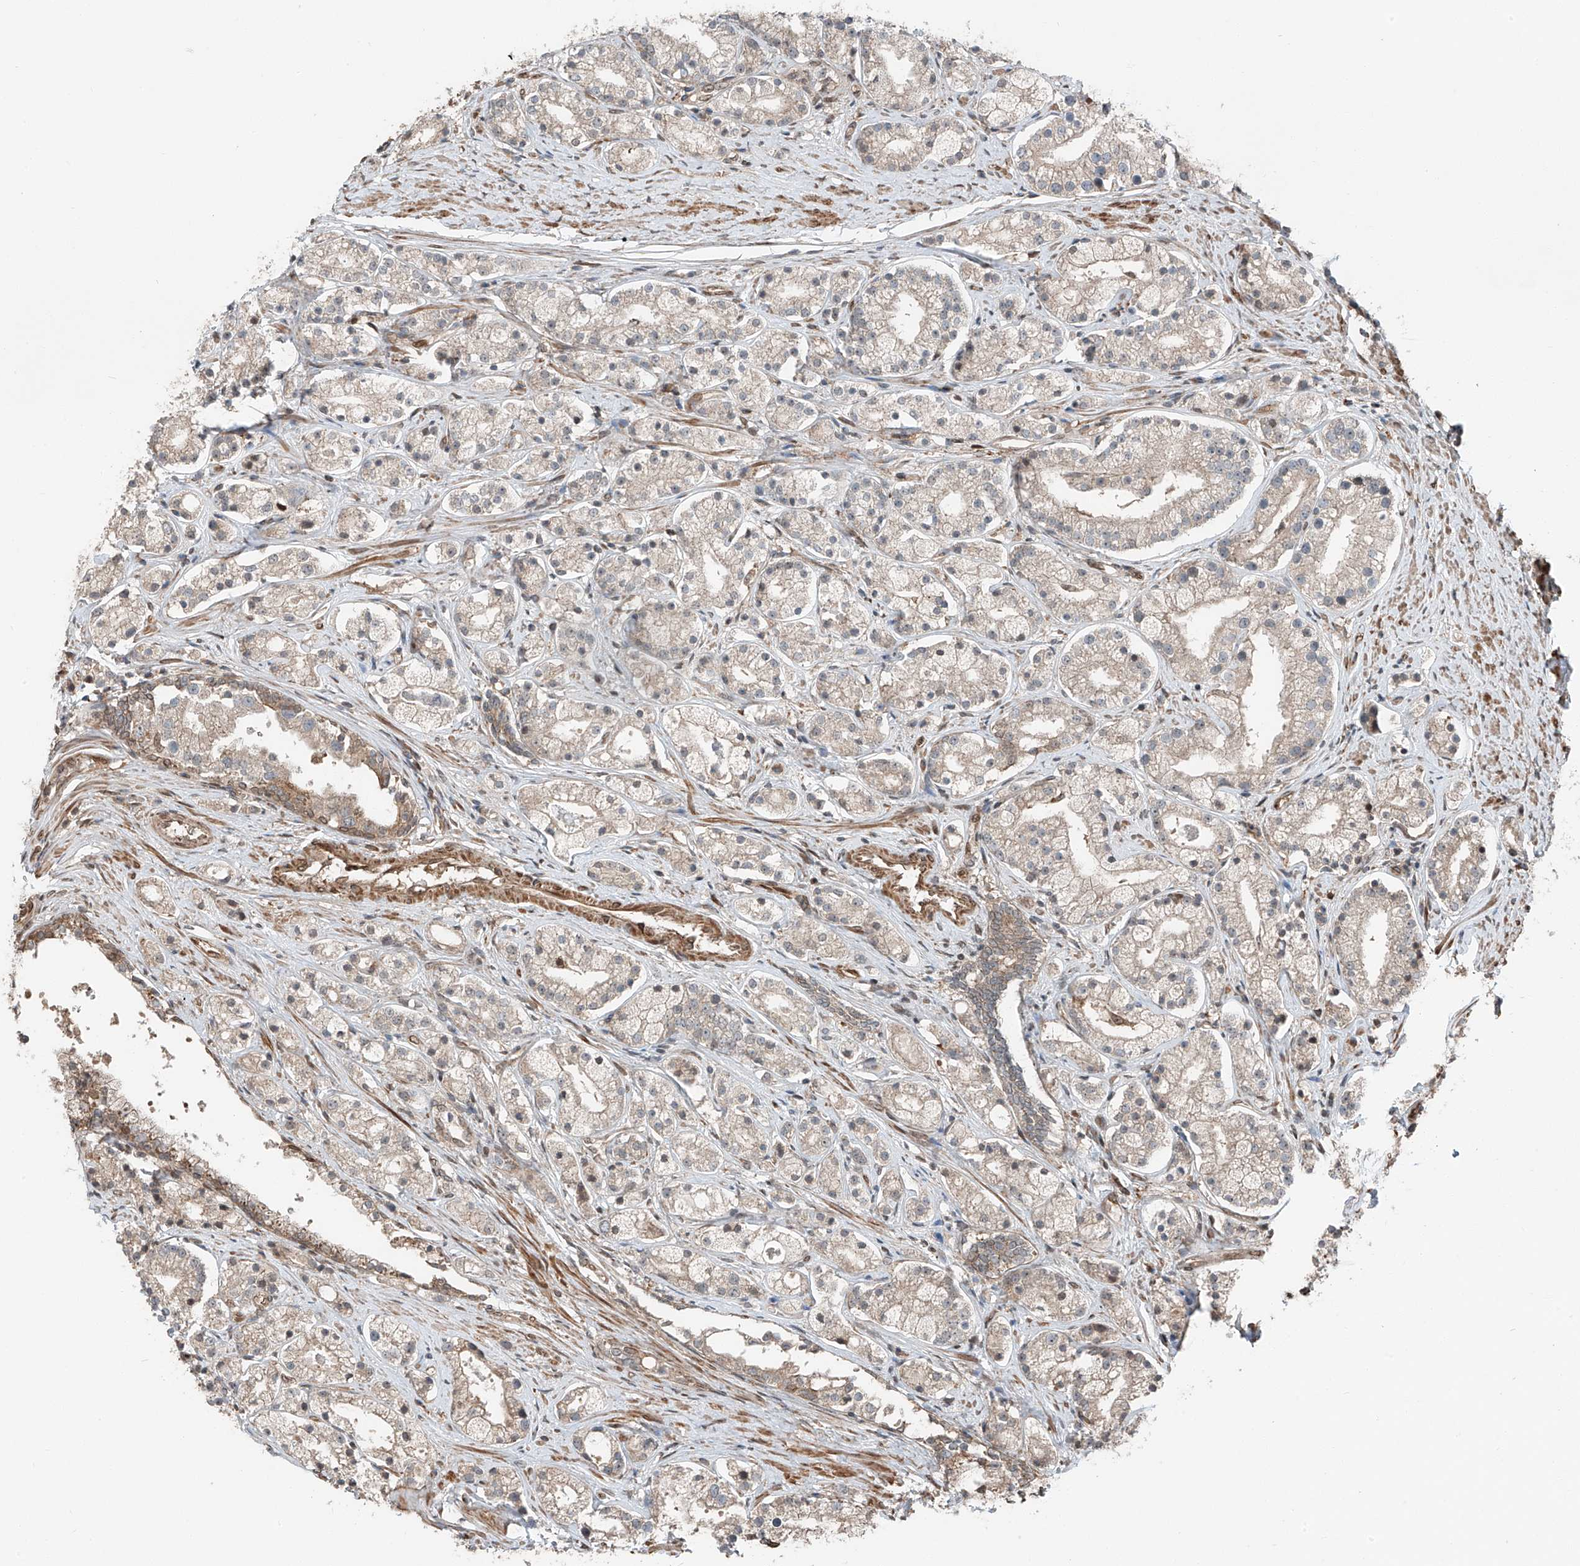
{"staining": {"intensity": "weak", "quantity": "<25%", "location": "cytoplasmic/membranous"}, "tissue": "prostate cancer", "cell_type": "Tumor cells", "image_type": "cancer", "snomed": [{"axis": "morphology", "description": "Adenocarcinoma, High grade"}, {"axis": "topography", "description": "Prostate"}], "caption": "The immunohistochemistry image has no significant staining in tumor cells of adenocarcinoma (high-grade) (prostate) tissue. (DAB (3,3'-diaminobenzidine) immunohistochemistry visualized using brightfield microscopy, high magnification).", "gene": "CEP162", "patient": {"sex": "male", "age": 69}}